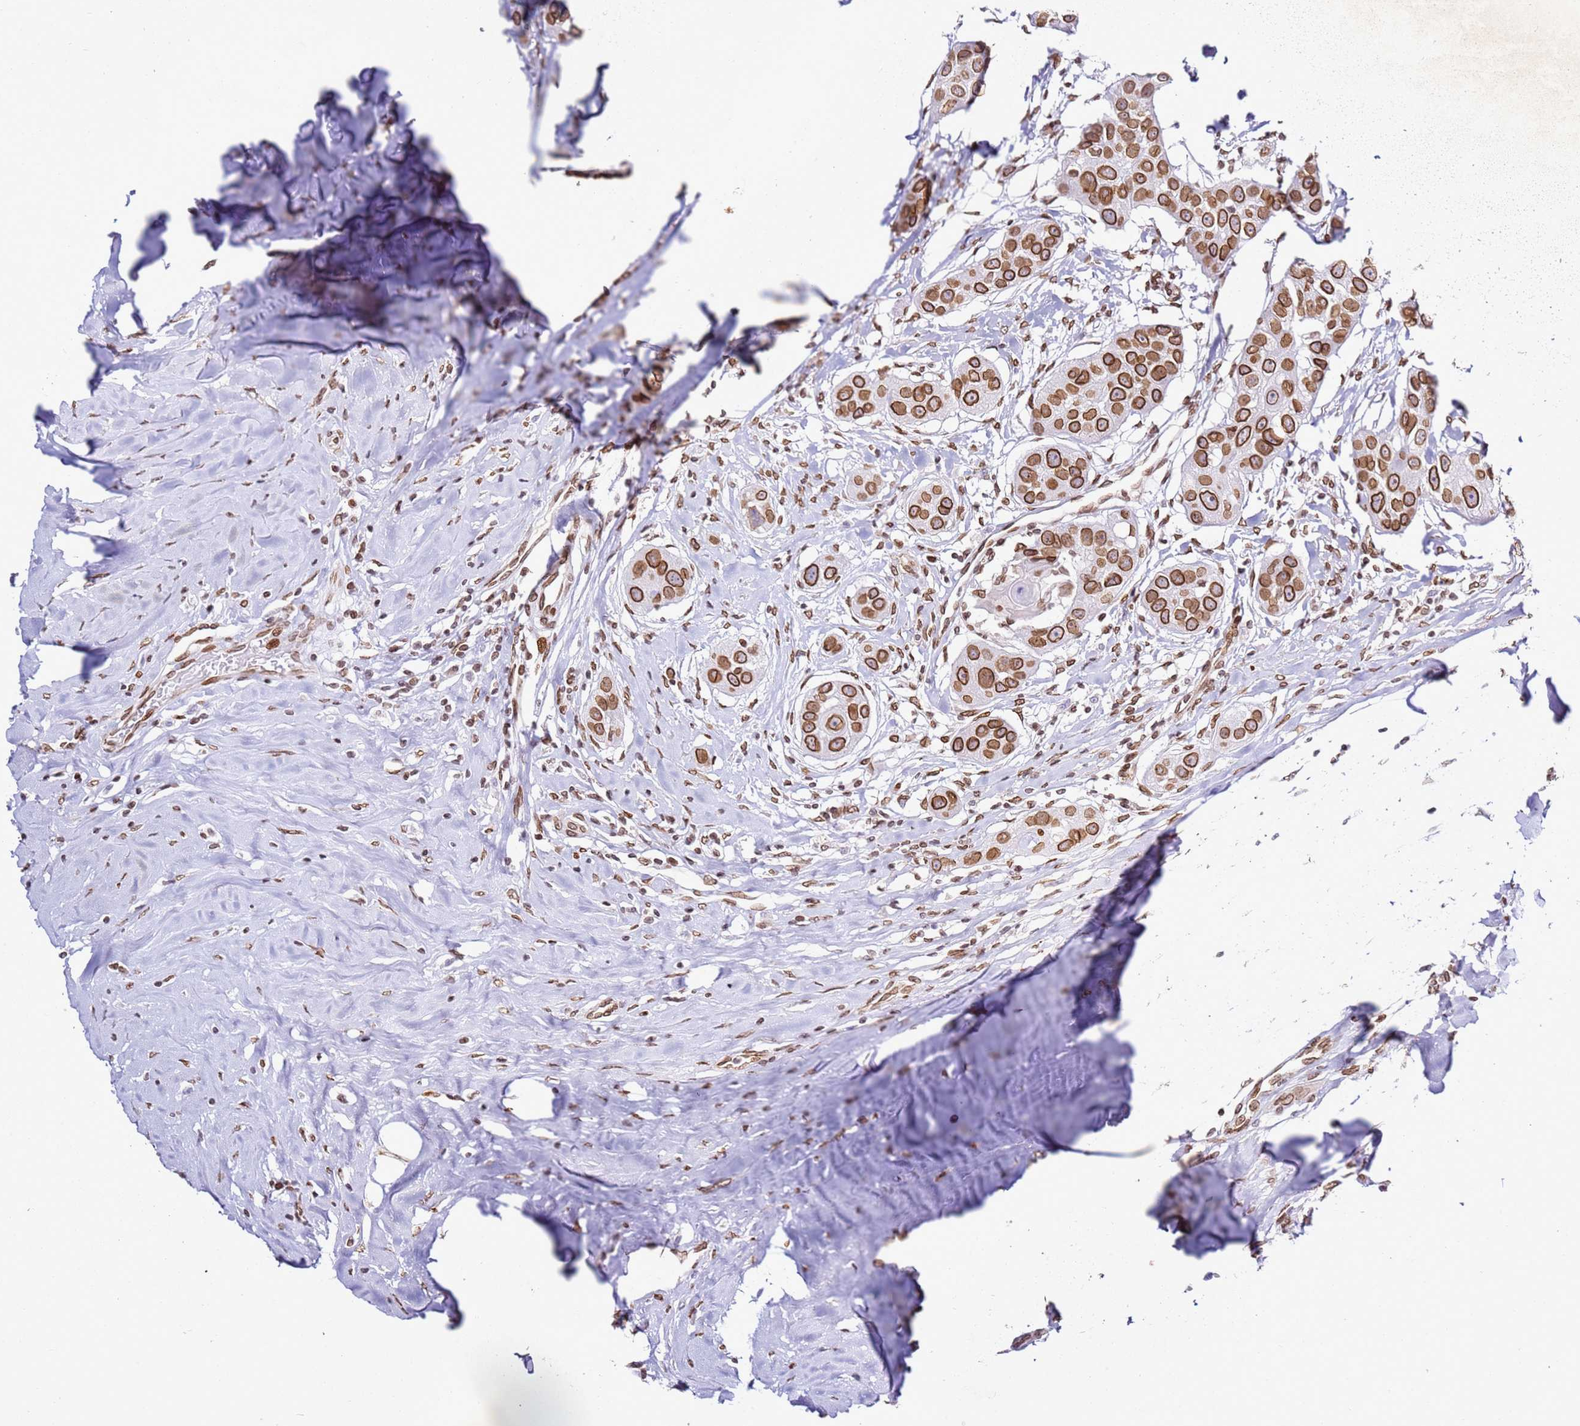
{"staining": {"intensity": "strong", "quantity": ">75%", "location": "cytoplasmic/membranous,nuclear"}, "tissue": "head and neck cancer", "cell_type": "Tumor cells", "image_type": "cancer", "snomed": [{"axis": "morphology", "description": "Normal tissue, NOS"}, {"axis": "morphology", "description": "Squamous cell carcinoma, NOS"}, {"axis": "topography", "description": "Skeletal muscle"}, {"axis": "topography", "description": "Head-Neck"}], "caption": "Human squamous cell carcinoma (head and neck) stained with a protein marker reveals strong staining in tumor cells.", "gene": "POU6F1", "patient": {"sex": "male", "age": 51}}